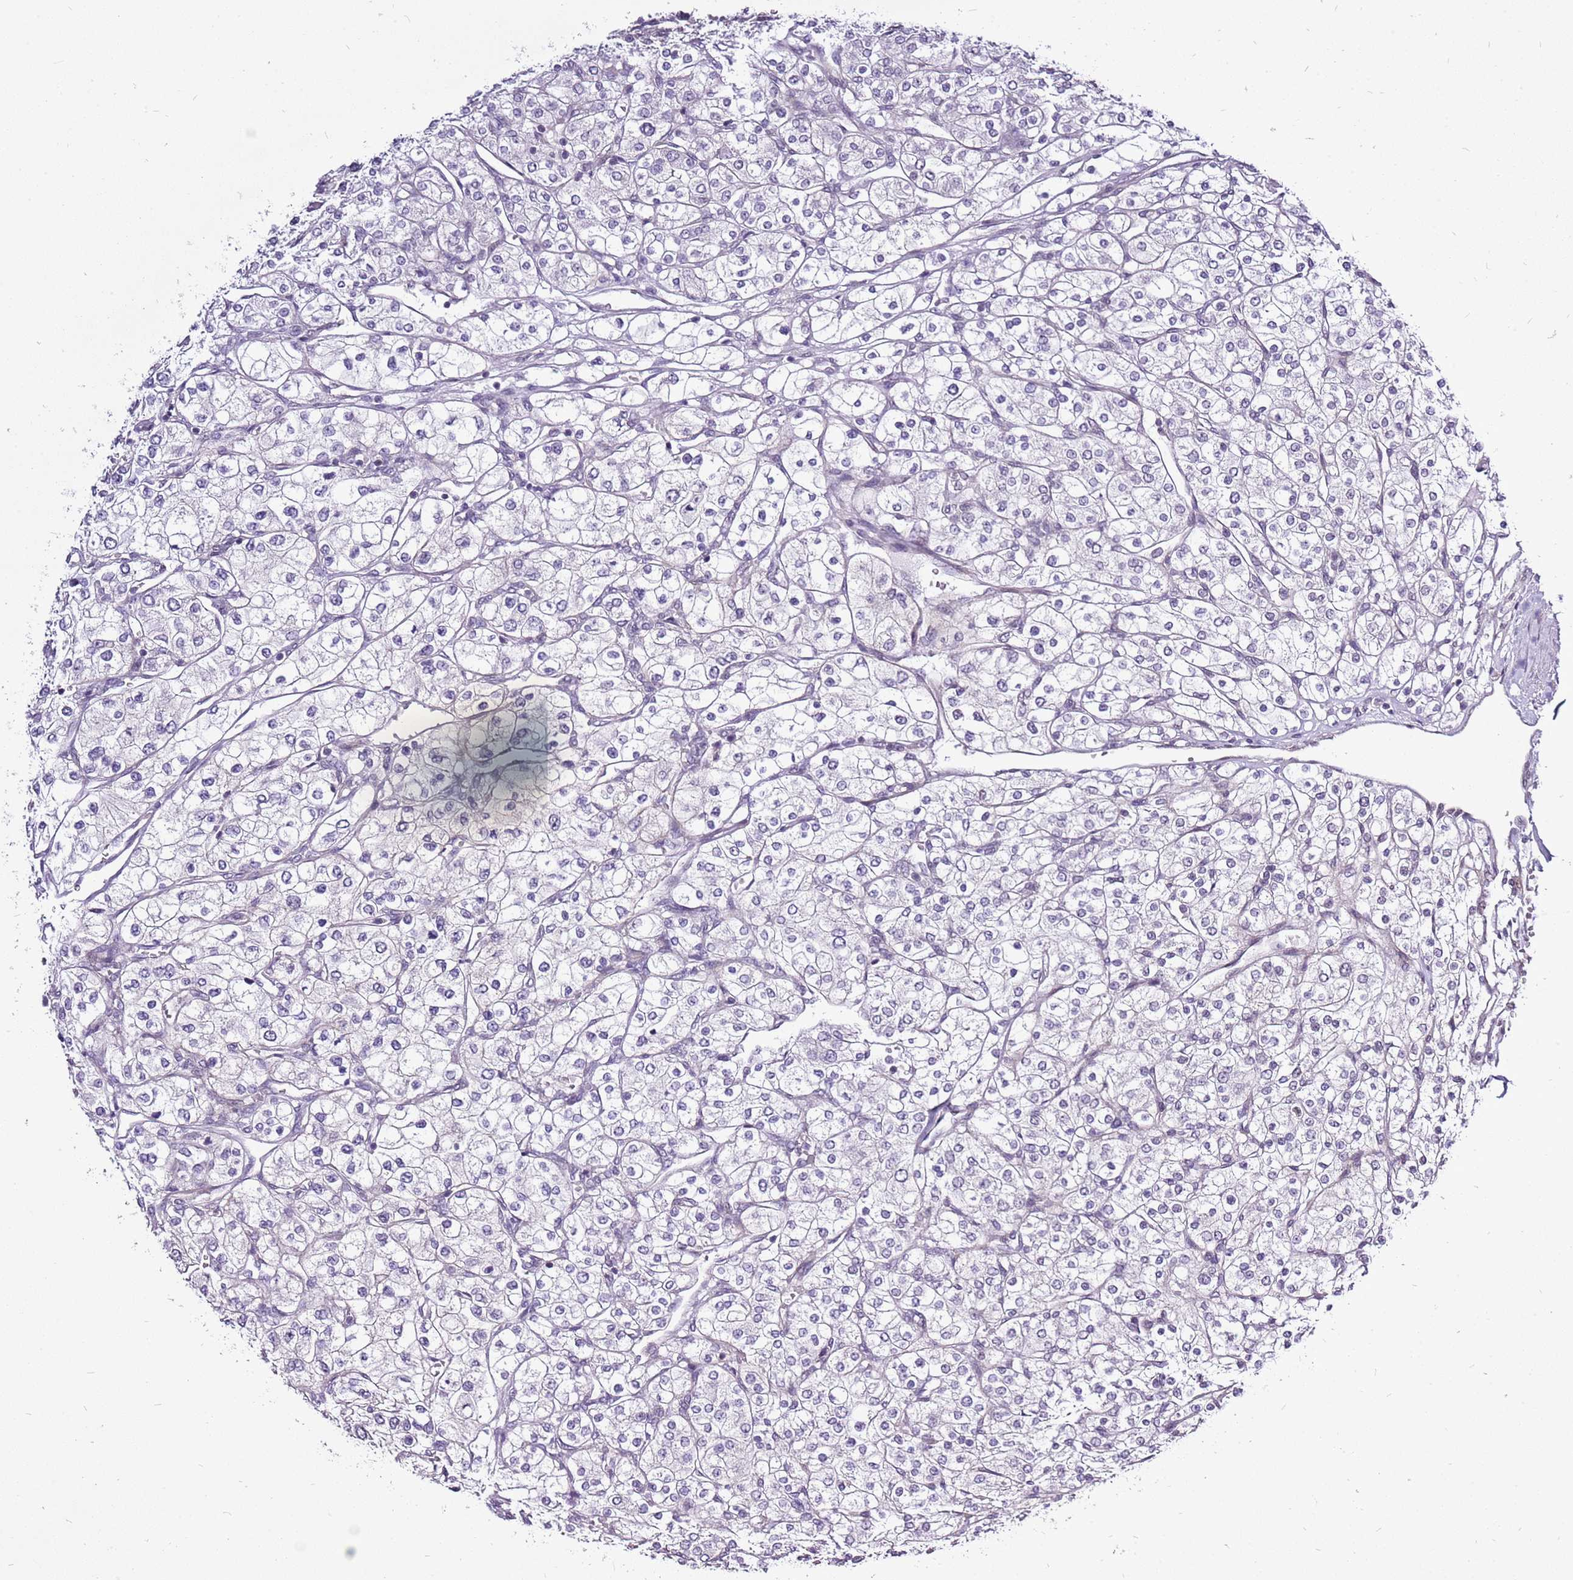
{"staining": {"intensity": "negative", "quantity": "none", "location": "none"}, "tissue": "renal cancer", "cell_type": "Tumor cells", "image_type": "cancer", "snomed": [{"axis": "morphology", "description": "Adenocarcinoma, NOS"}, {"axis": "topography", "description": "Kidney"}], "caption": "IHC of human renal cancer (adenocarcinoma) exhibits no staining in tumor cells. (Stains: DAB immunohistochemistry with hematoxylin counter stain, Microscopy: brightfield microscopy at high magnification).", "gene": "CCDC166", "patient": {"sex": "male", "age": 80}}